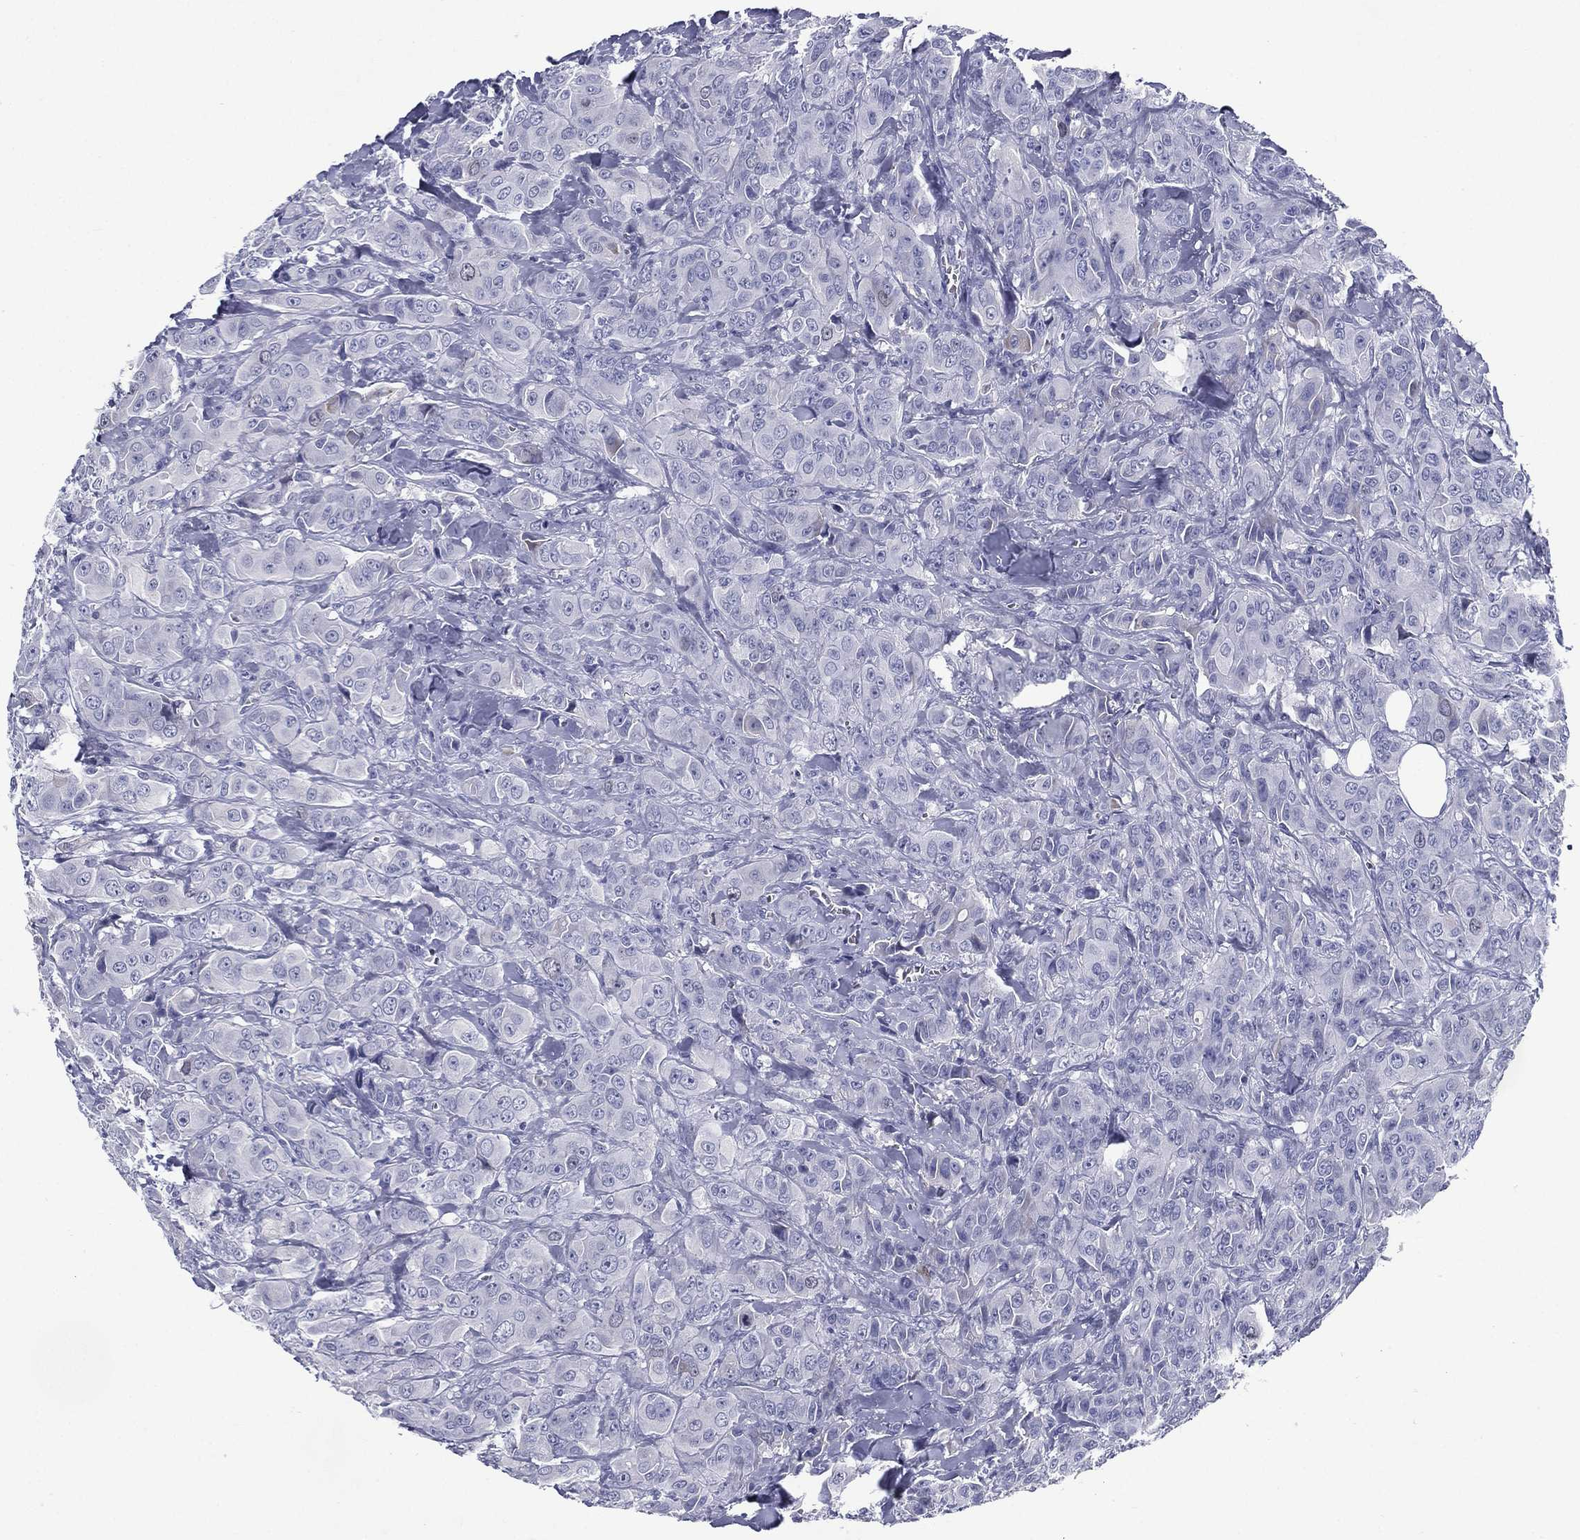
{"staining": {"intensity": "negative", "quantity": "none", "location": "none"}, "tissue": "breast cancer", "cell_type": "Tumor cells", "image_type": "cancer", "snomed": [{"axis": "morphology", "description": "Duct carcinoma"}, {"axis": "topography", "description": "Breast"}], "caption": "Immunohistochemistry photomicrograph of human infiltrating ductal carcinoma (breast) stained for a protein (brown), which displays no expression in tumor cells.", "gene": "KIF2C", "patient": {"sex": "female", "age": 43}}